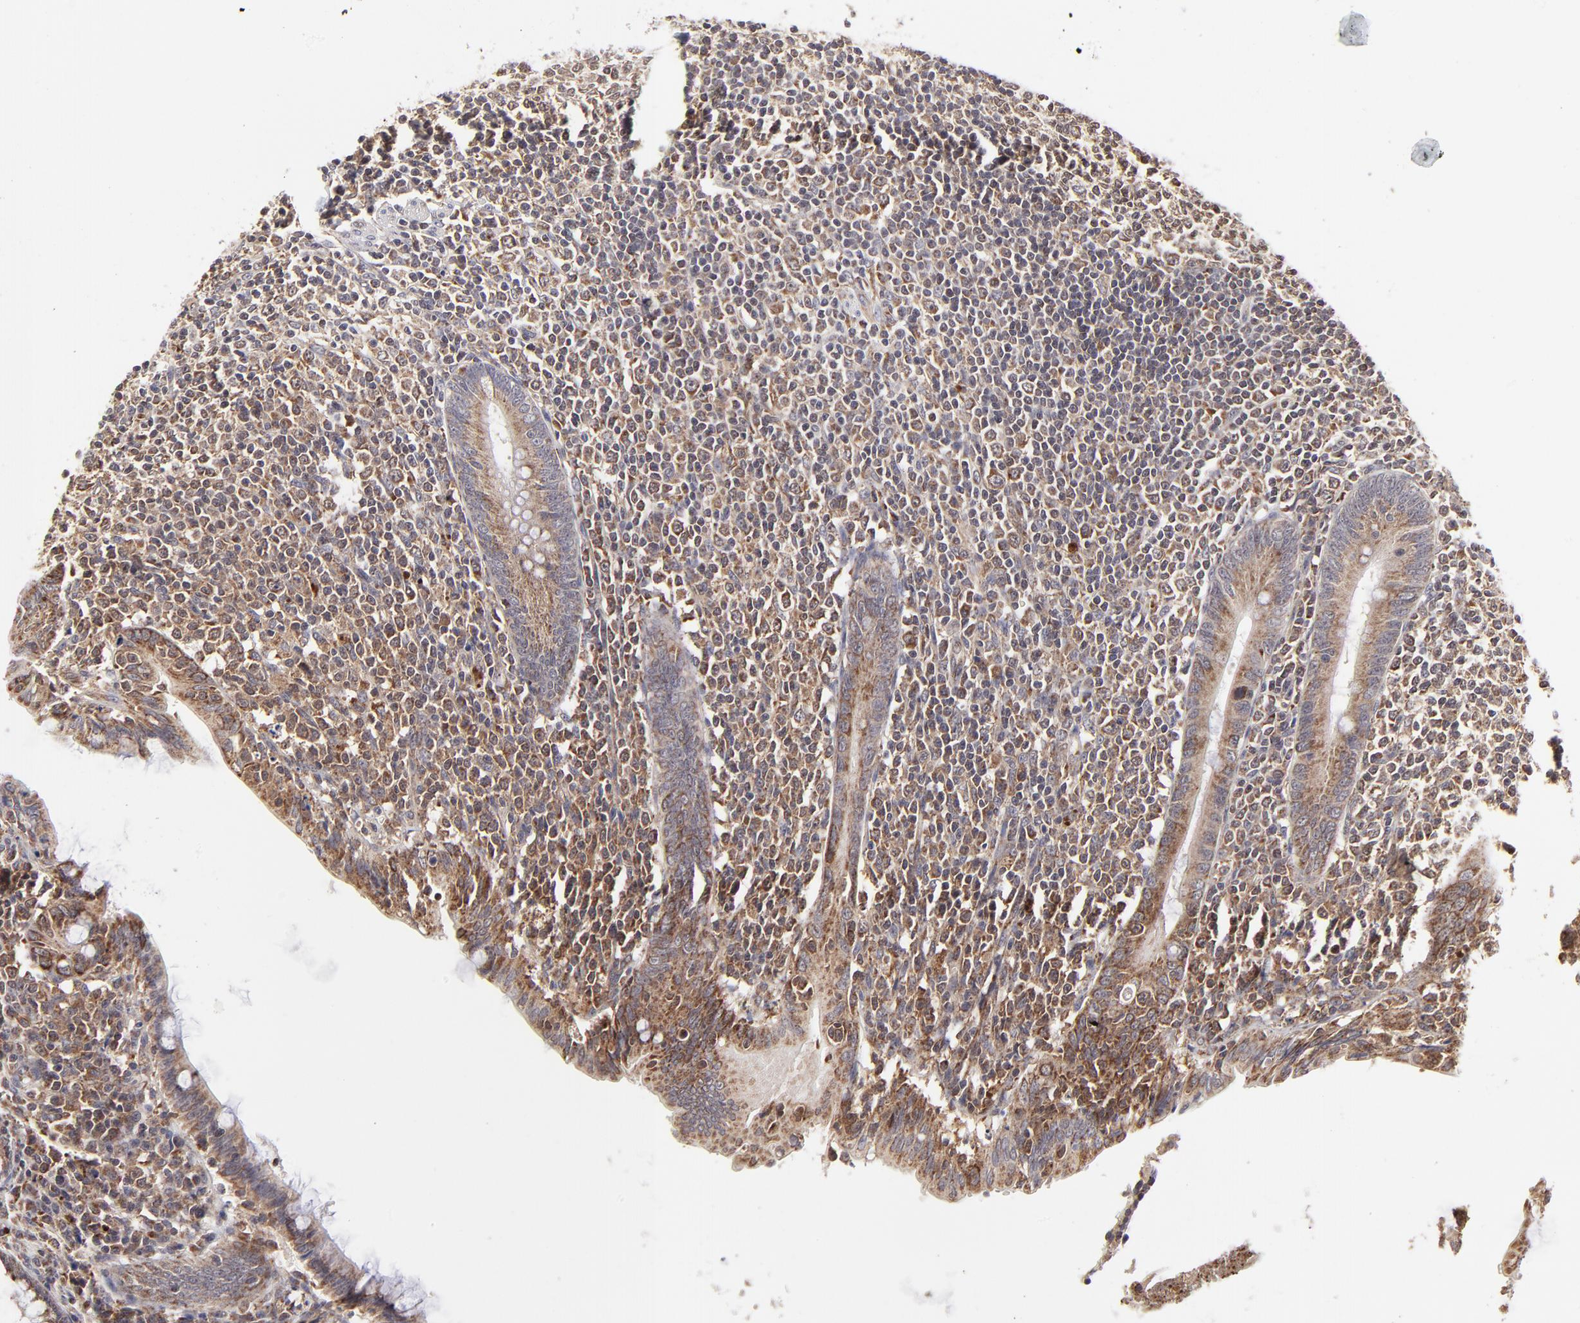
{"staining": {"intensity": "weak", "quantity": ">75%", "location": "cytoplasmic/membranous"}, "tissue": "appendix", "cell_type": "Glandular cells", "image_type": "normal", "snomed": [{"axis": "morphology", "description": "Normal tissue, NOS"}, {"axis": "topography", "description": "Appendix"}], "caption": "A micrograph of appendix stained for a protein reveals weak cytoplasmic/membranous brown staining in glandular cells. Nuclei are stained in blue.", "gene": "MAP2K7", "patient": {"sex": "female", "age": 66}}